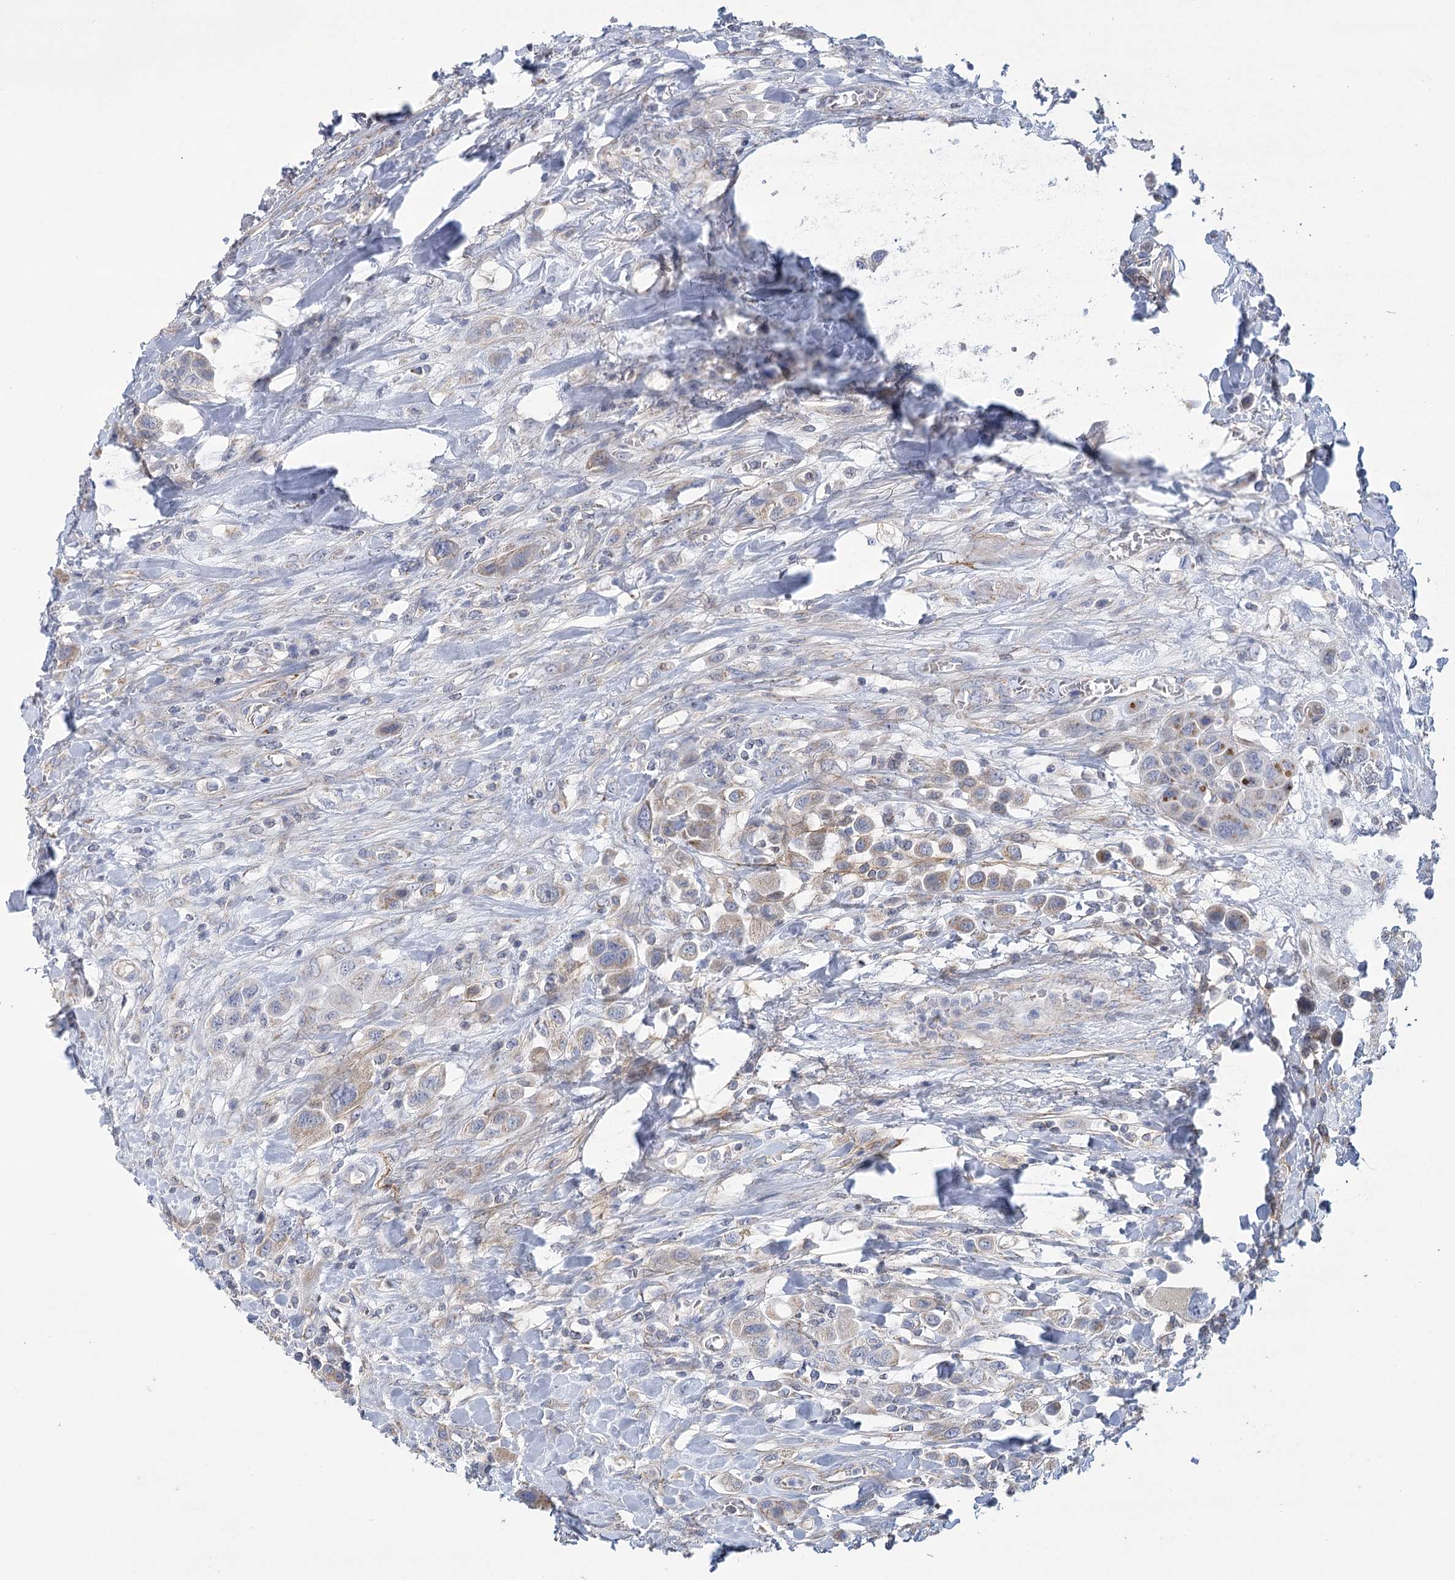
{"staining": {"intensity": "weak", "quantity": "<25%", "location": "cytoplasmic/membranous"}, "tissue": "urothelial cancer", "cell_type": "Tumor cells", "image_type": "cancer", "snomed": [{"axis": "morphology", "description": "Urothelial carcinoma, High grade"}, {"axis": "topography", "description": "Urinary bladder"}], "caption": "Urothelial carcinoma (high-grade) was stained to show a protein in brown. There is no significant staining in tumor cells.", "gene": "SNX7", "patient": {"sex": "male", "age": 50}}